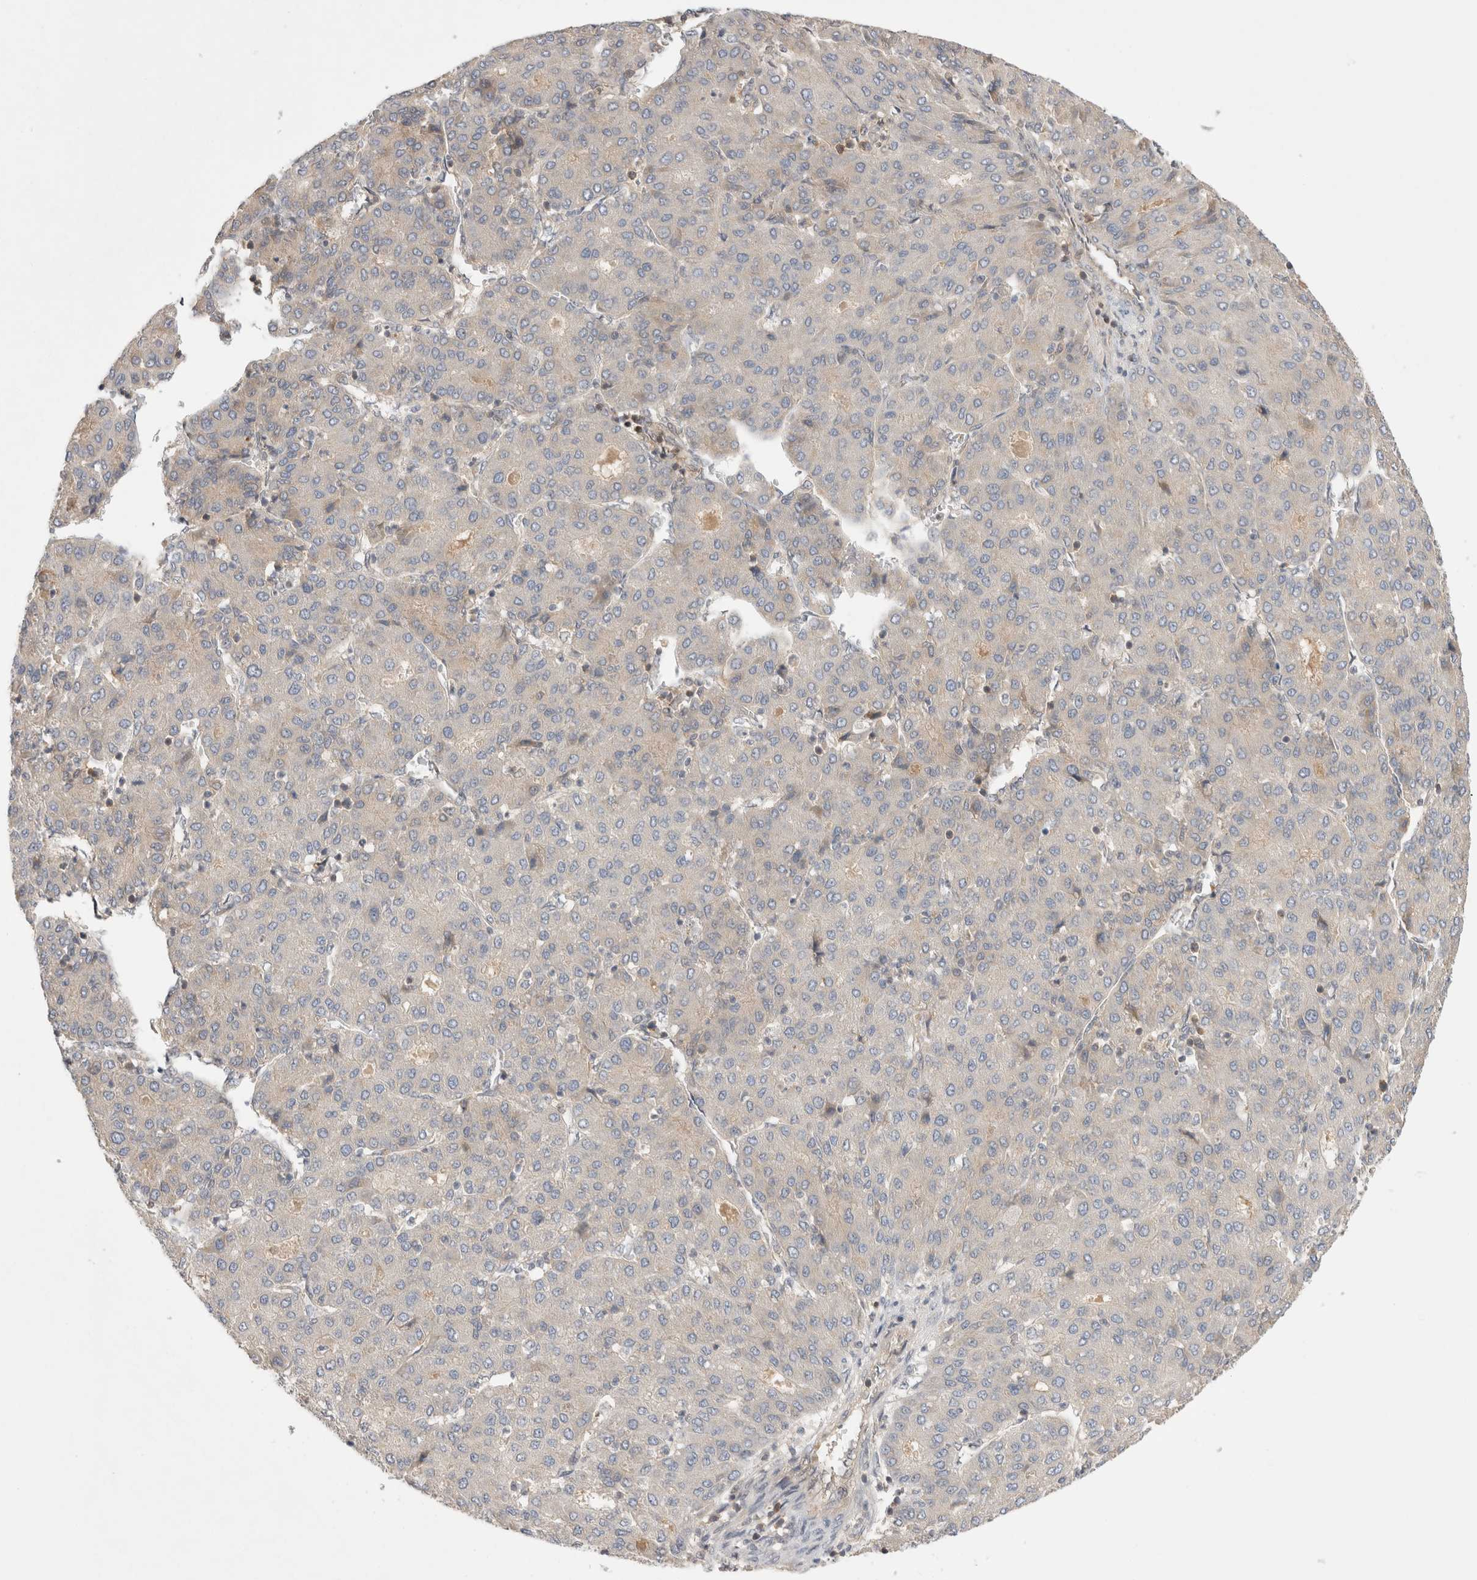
{"staining": {"intensity": "weak", "quantity": "<25%", "location": "cytoplasmic/membranous"}, "tissue": "liver cancer", "cell_type": "Tumor cells", "image_type": "cancer", "snomed": [{"axis": "morphology", "description": "Carcinoma, Hepatocellular, NOS"}, {"axis": "topography", "description": "Liver"}], "caption": "This is a micrograph of immunohistochemistry staining of hepatocellular carcinoma (liver), which shows no expression in tumor cells.", "gene": "NFKB1", "patient": {"sex": "male", "age": 65}}